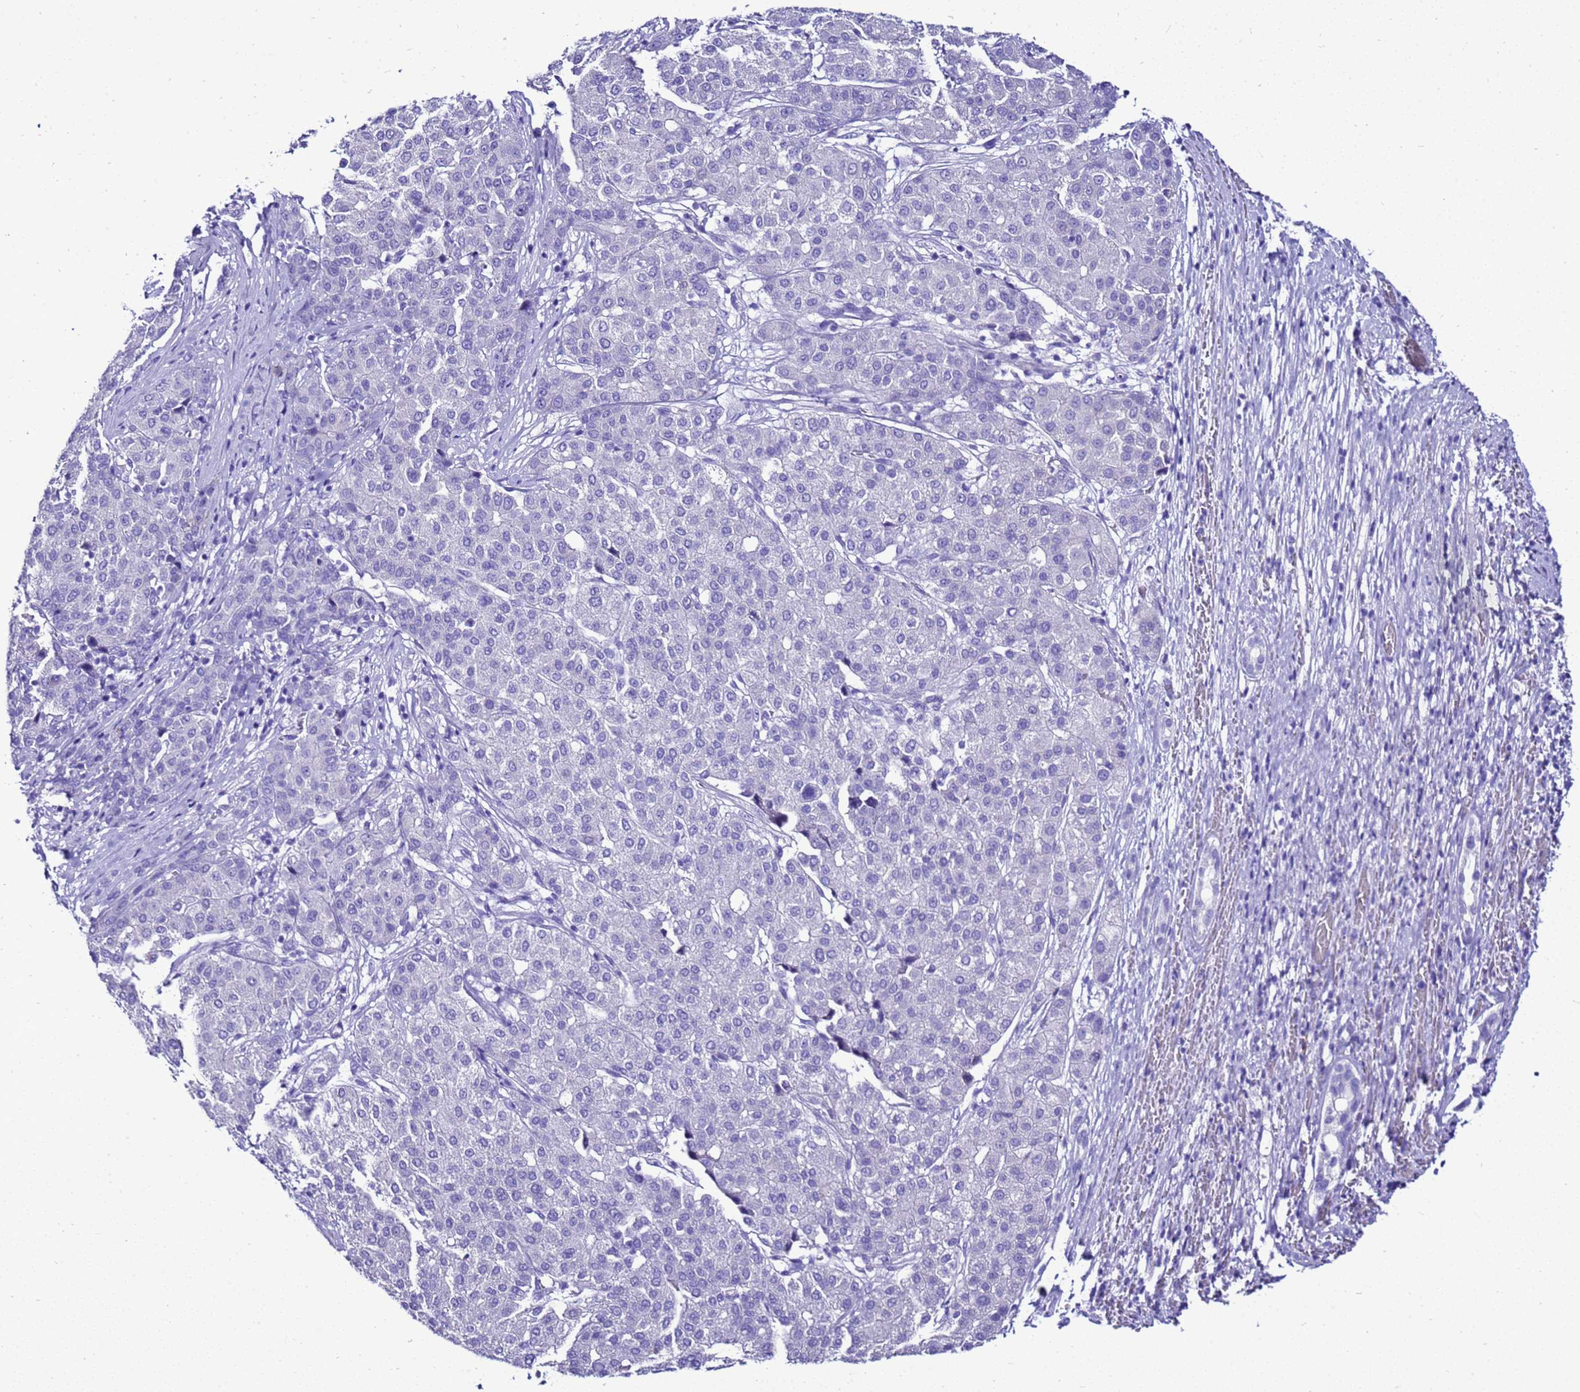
{"staining": {"intensity": "negative", "quantity": "none", "location": "none"}, "tissue": "liver cancer", "cell_type": "Tumor cells", "image_type": "cancer", "snomed": [{"axis": "morphology", "description": "Carcinoma, Hepatocellular, NOS"}, {"axis": "topography", "description": "Liver"}], "caption": "Liver hepatocellular carcinoma was stained to show a protein in brown. There is no significant expression in tumor cells.", "gene": "BEST2", "patient": {"sex": "male", "age": 65}}